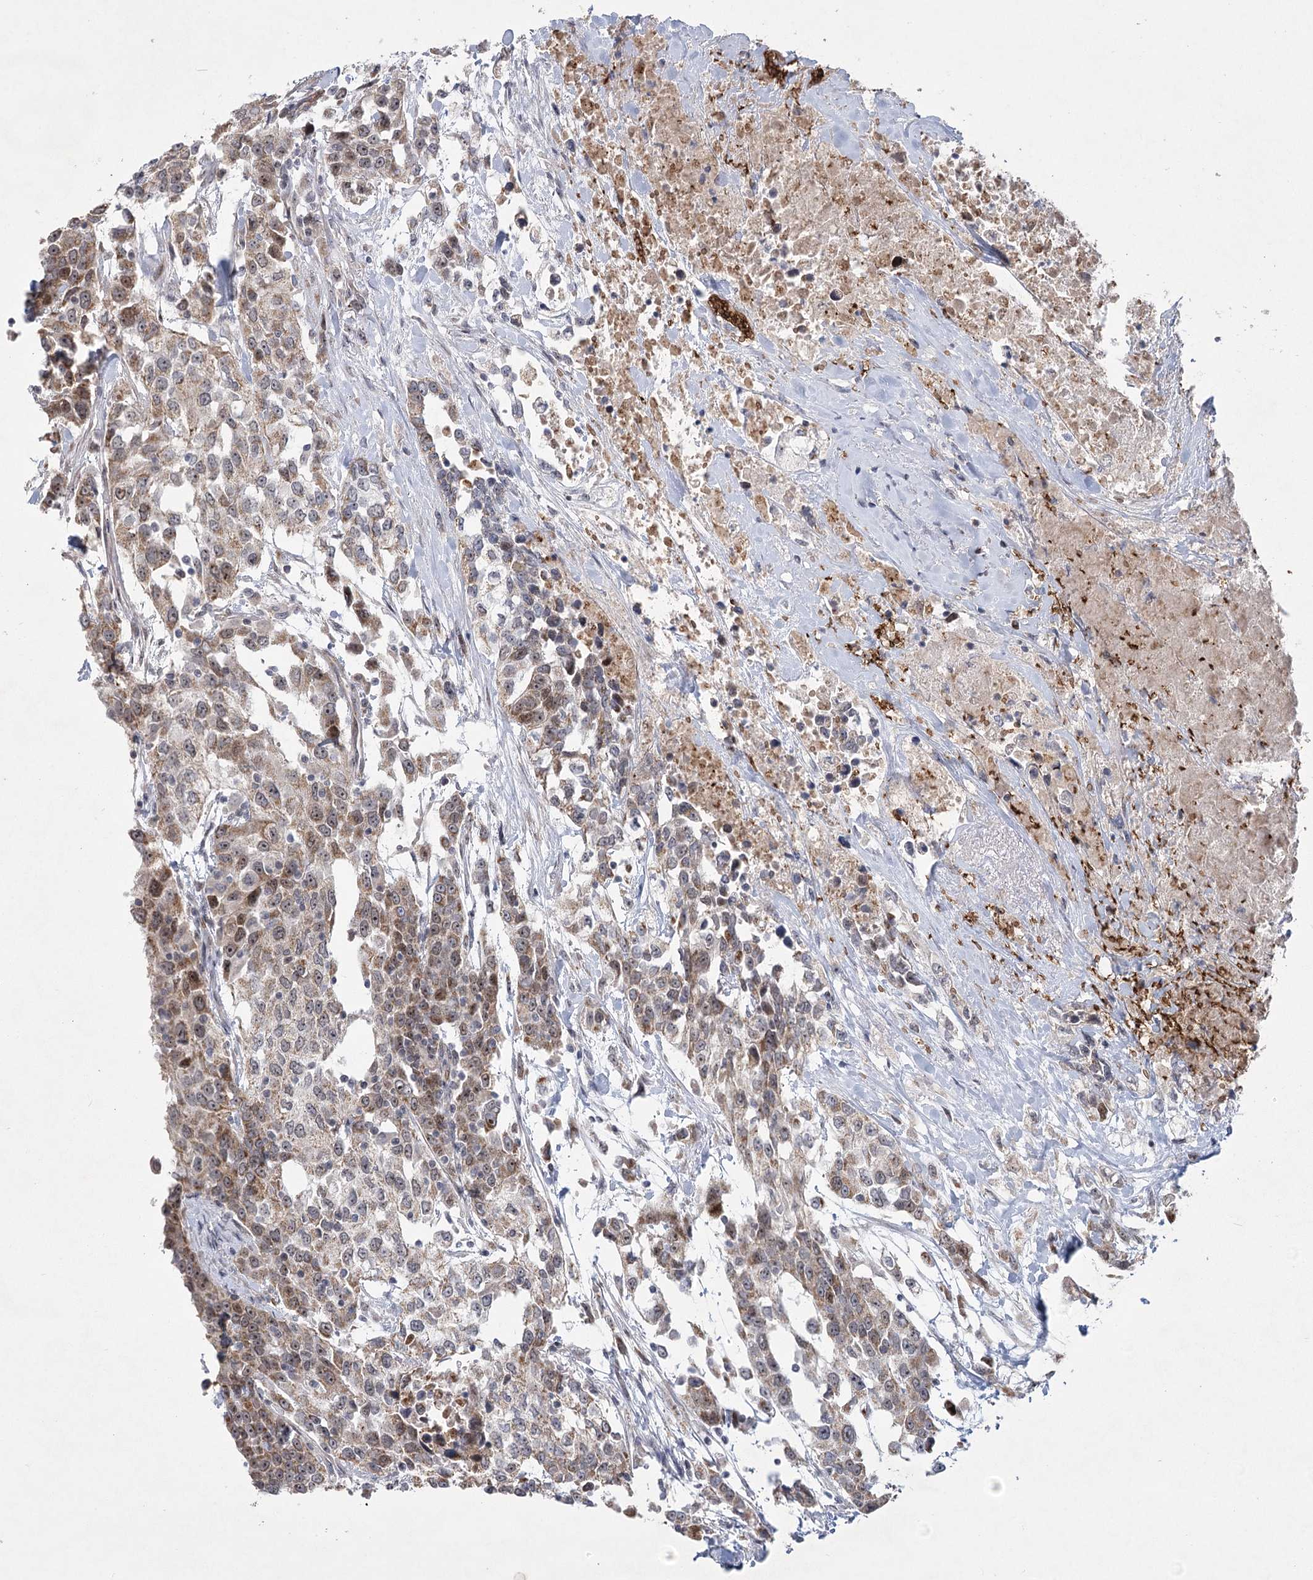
{"staining": {"intensity": "weak", "quantity": "25%-75%", "location": "cytoplasmic/membranous,nuclear"}, "tissue": "urothelial cancer", "cell_type": "Tumor cells", "image_type": "cancer", "snomed": [{"axis": "morphology", "description": "Urothelial carcinoma, High grade"}, {"axis": "topography", "description": "Urinary bladder"}], "caption": "Immunohistochemical staining of high-grade urothelial carcinoma shows low levels of weak cytoplasmic/membranous and nuclear protein staining in about 25%-75% of tumor cells.", "gene": "NSMCE4A", "patient": {"sex": "female", "age": 80}}